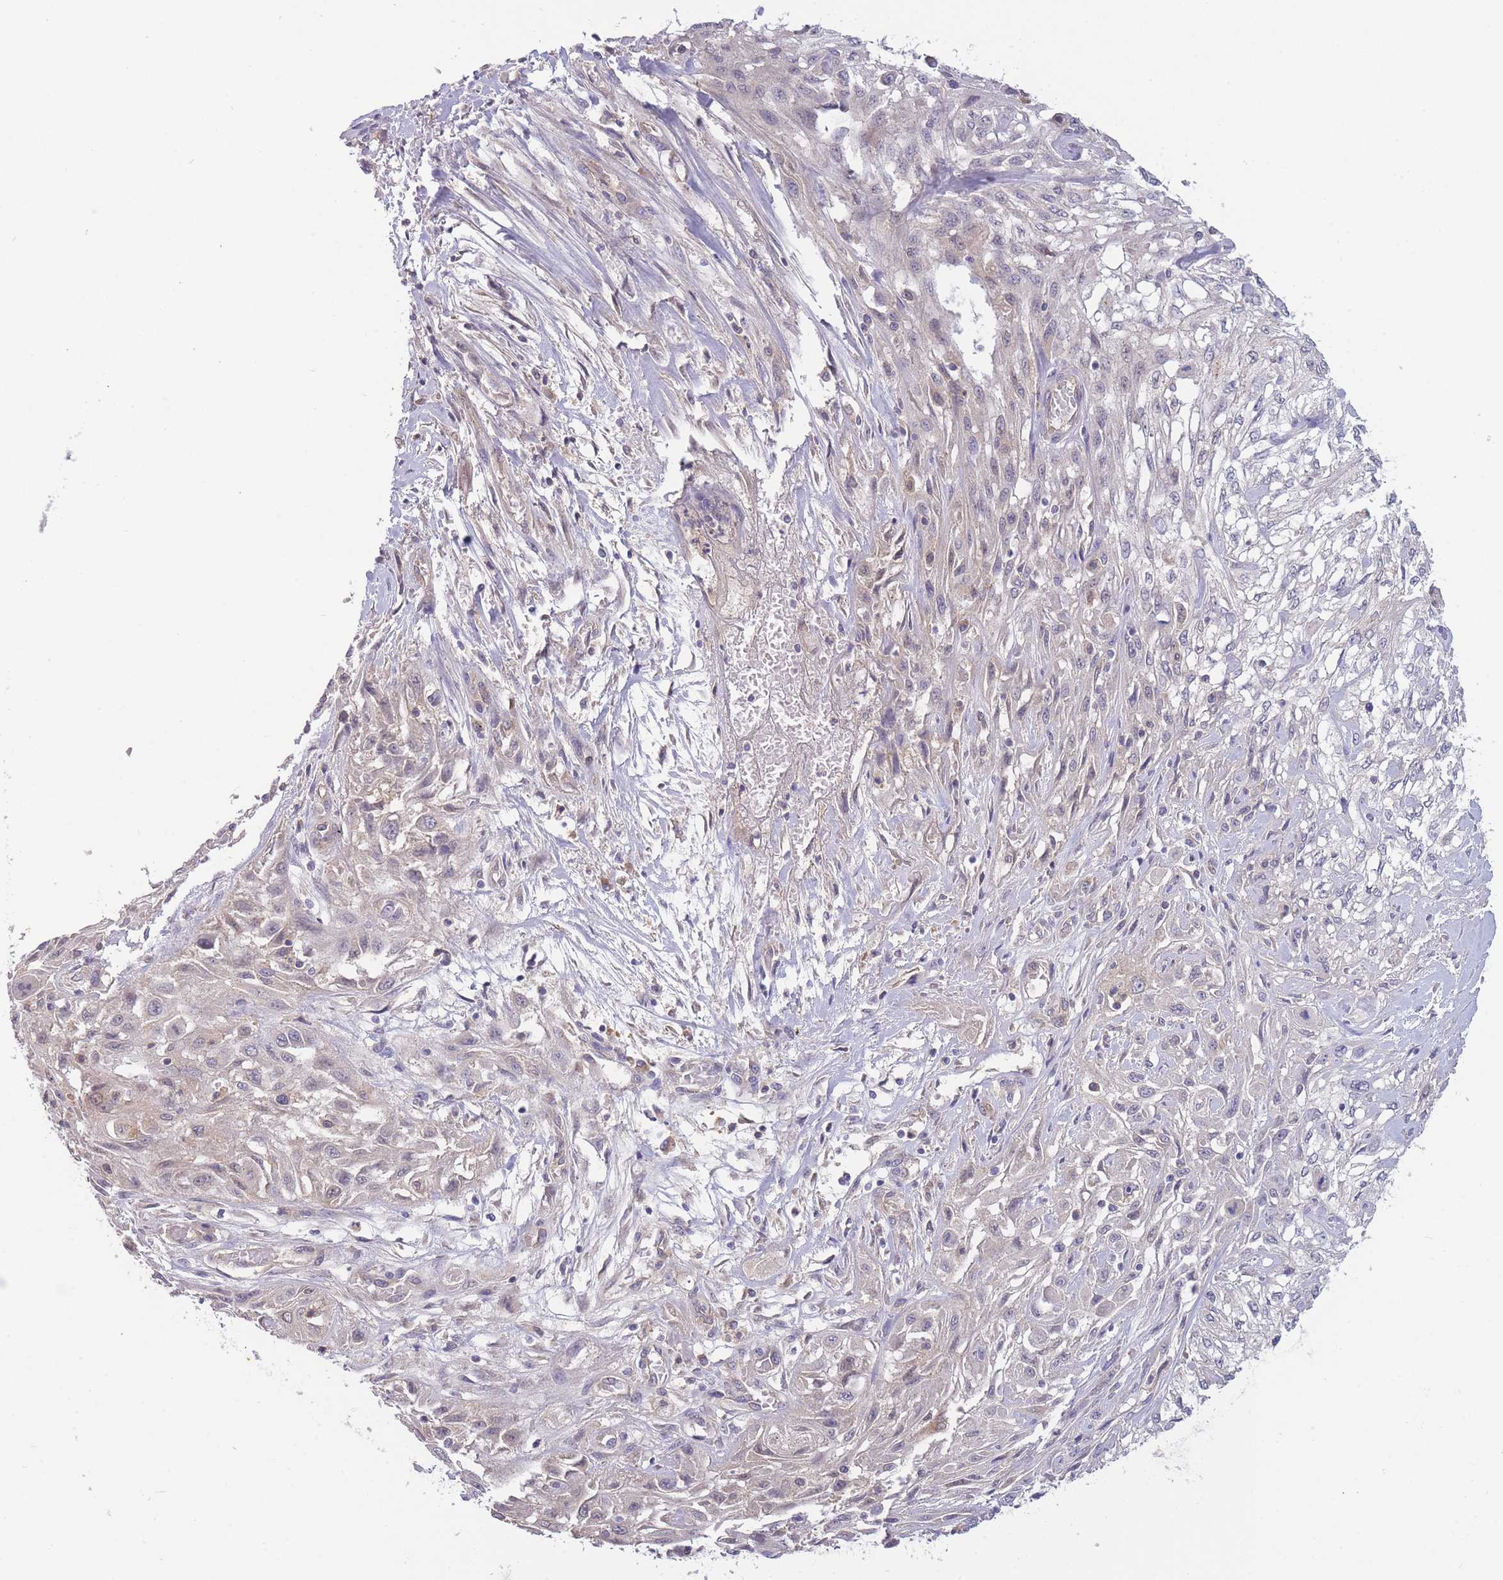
{"staining": {"intensity": "negative", "quantity": "none", "location": "none"}, "tissue": "skin cancer", "cell_type": "Tumor cells", "image_type": "cancer", "snomed": [{"axis": "morphology", "description": "Squamous cell carcinoma, NOS"}, {"axis": "morphology", "description": "Squamous cell carcinoma, metastatic, NOS"}, {"axis": "topography", "description": "Skin"}, {"axis": "topography", "description": "Lymph node"}], "caption": "Human skin squamous cell carcinoma stained for a protein using IHC exhibits no positivity in tumor cells.", "gene": "NDUFAF5", "patient": {"sex": "male", "age": 75}}